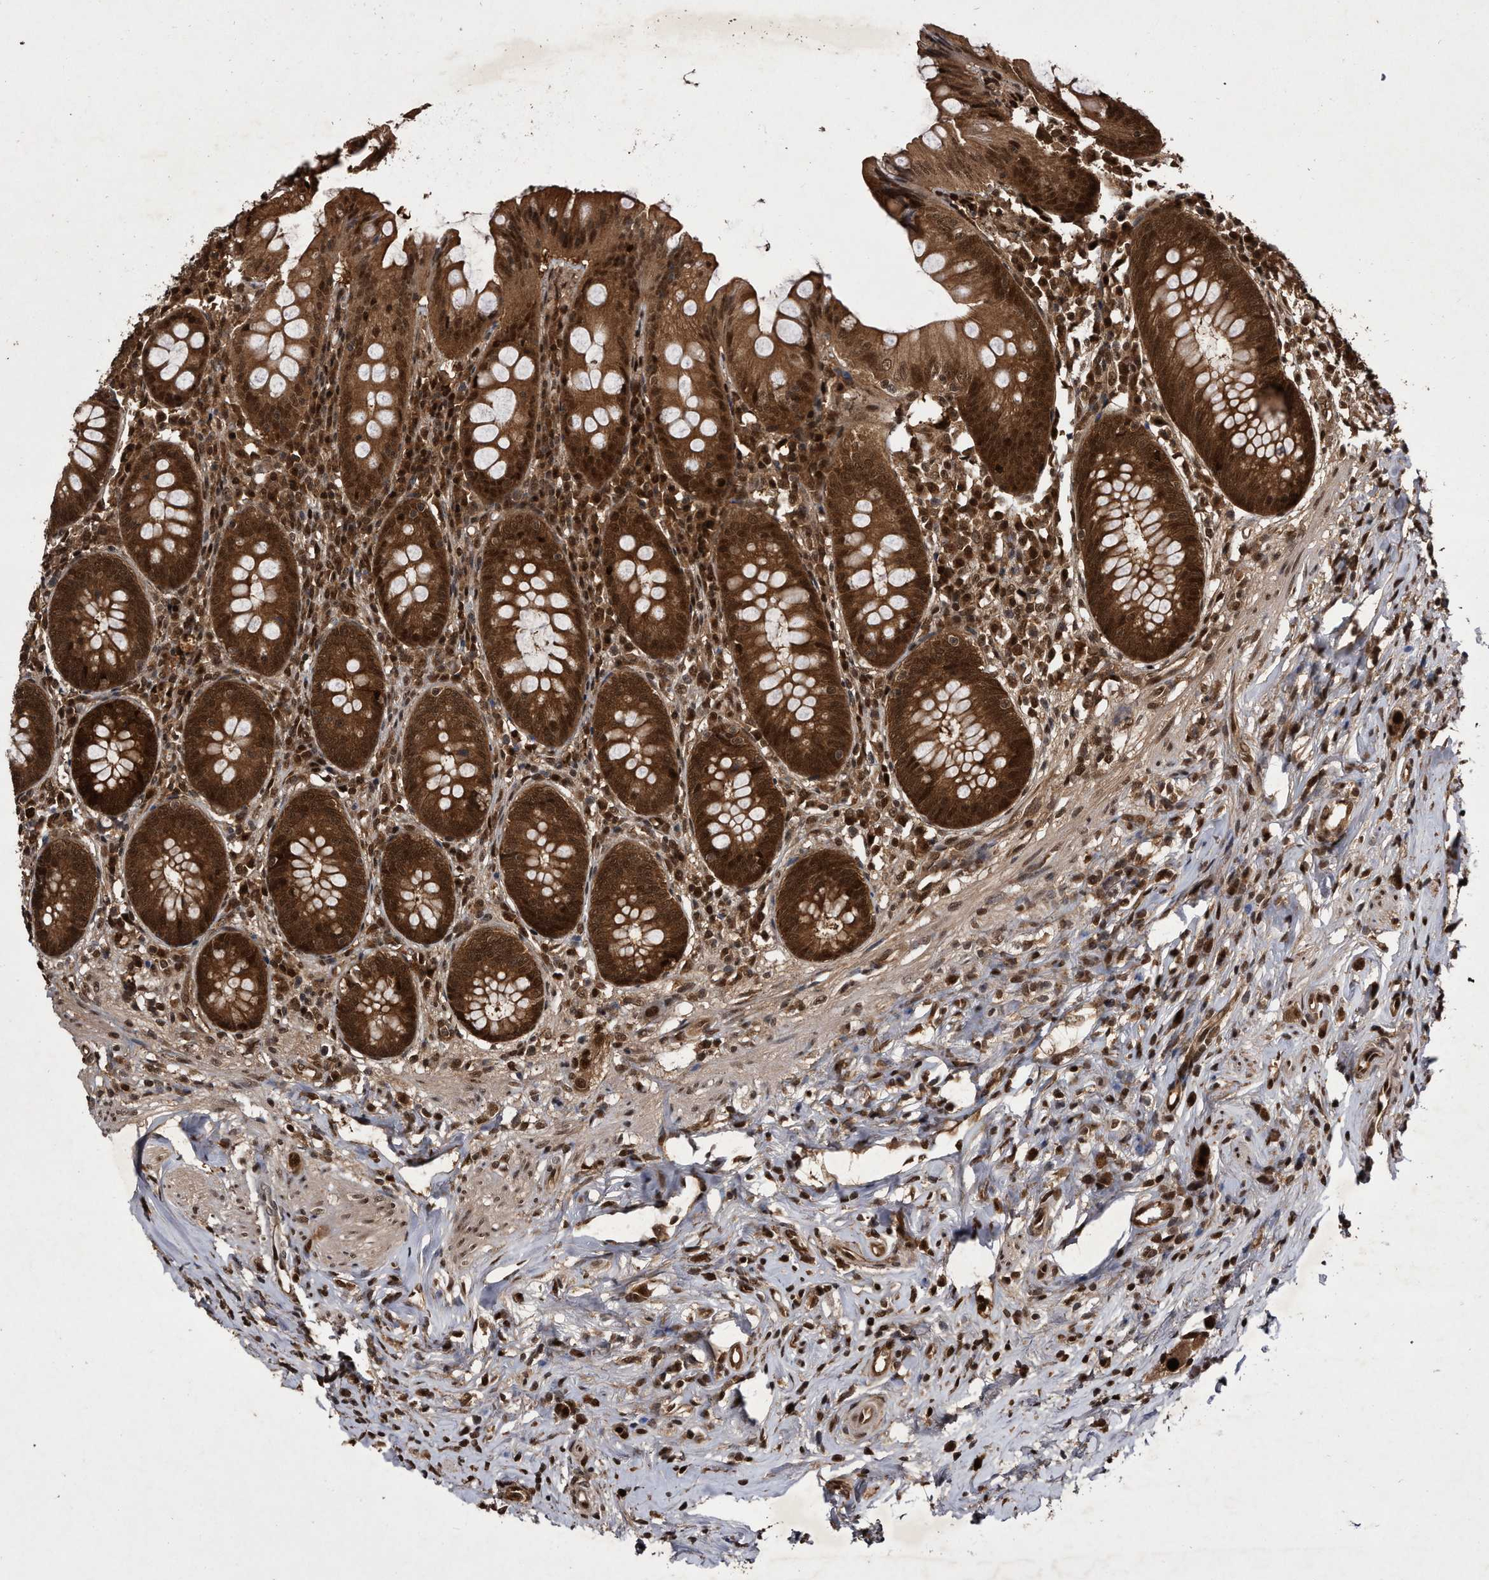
{"staining": {"intensity": "strong", "quantity": ">75%", "location": "cytoplasmic/membranous,nuclear"}, "tissue": "appendix", "cell_type": "Glandular cells", "image_type": "normal", "snomed": [{"axis": "morphology", "description": "Normal tissue, NOS"}, {"axis": "topography", "description": "Appendix"}], "caption": "A photomicrograph of human appendix stained for a protein shows strong cytoplasmic/membranous,nuclear brown staining in glandular cells.", "gene": "RAD23B", "patient": {"sex": "female", "age": 54}}